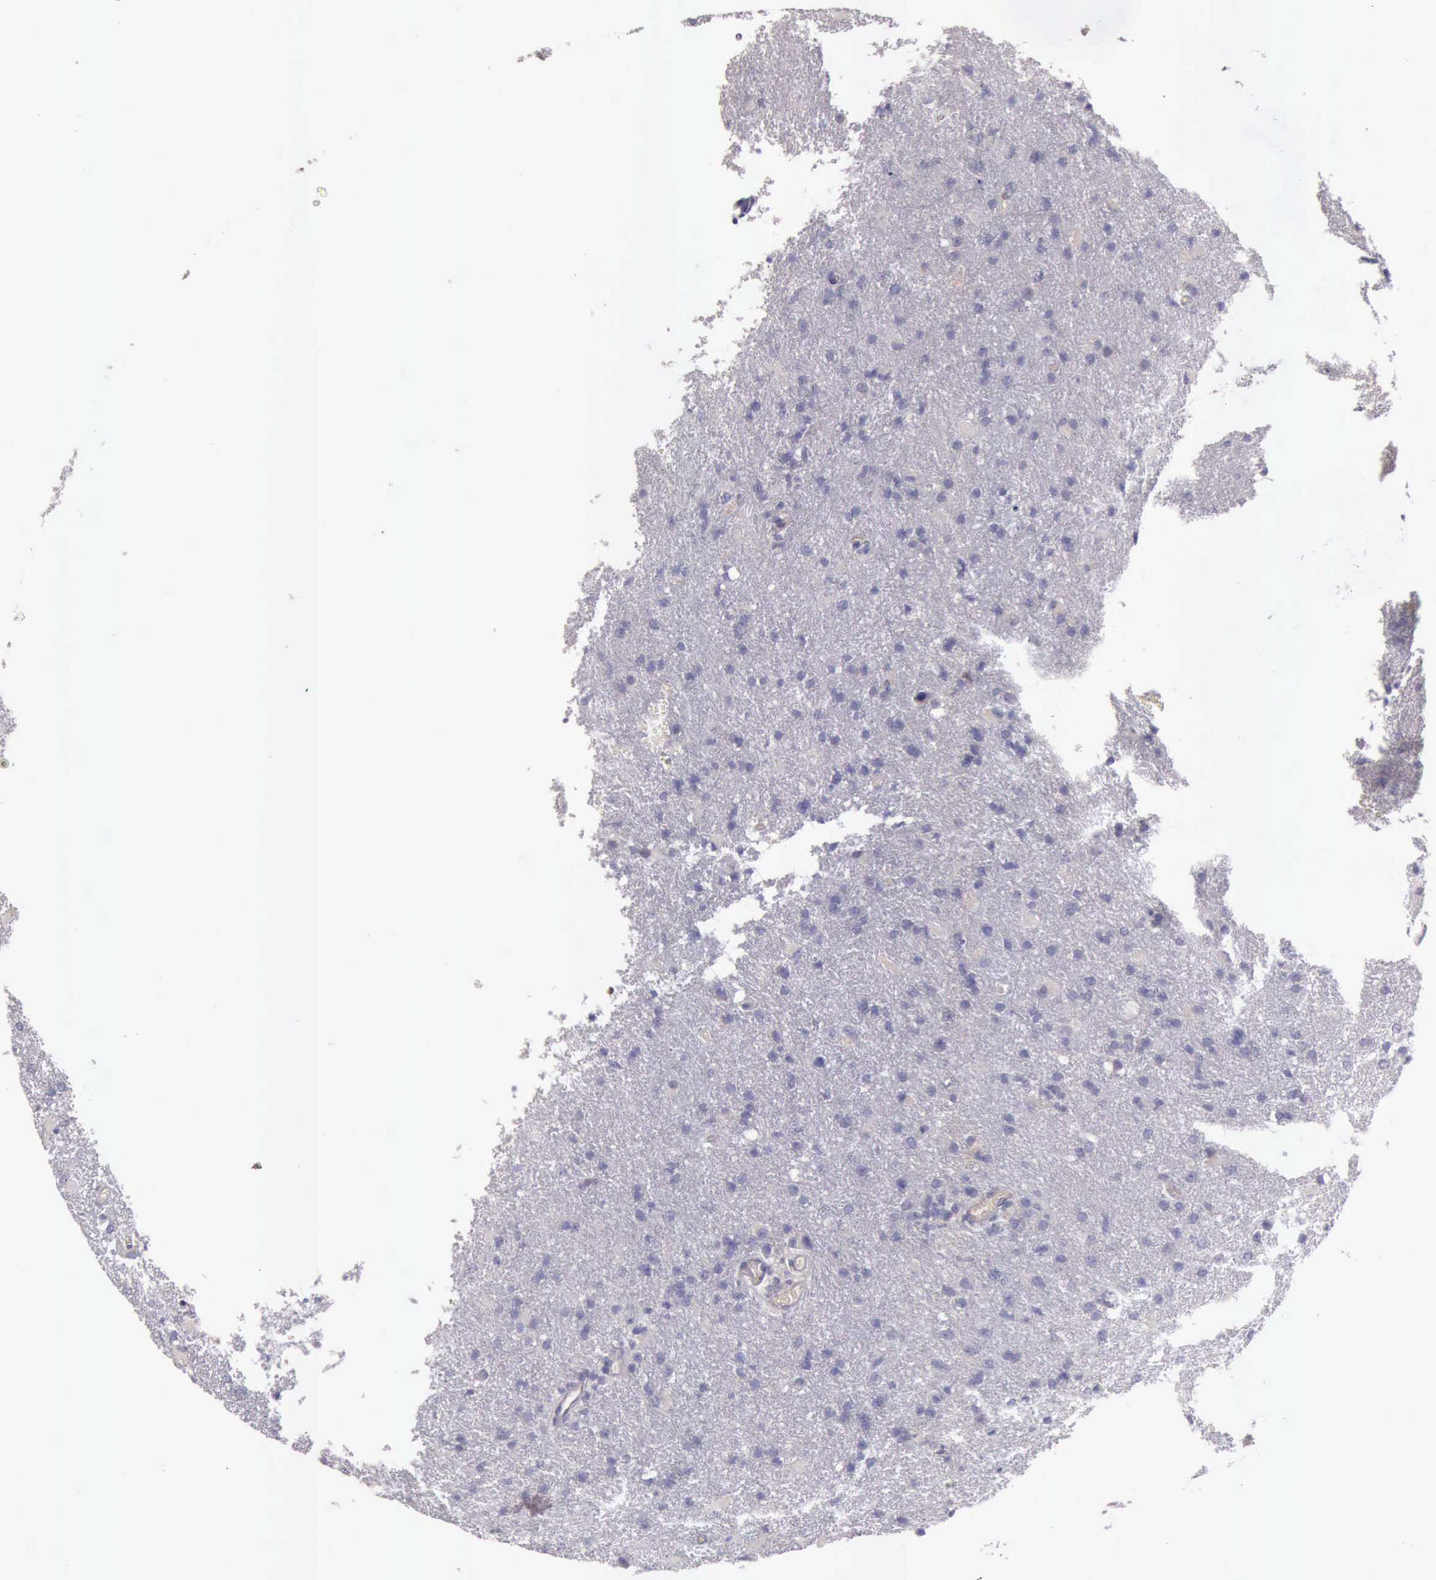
{"staining": {"intensity": "negative", "quantity": "none", "location": "none"}, "tissue": "glioma", "cell_type": "Tumor cells", "image_type": "cancer", "snomed": [{"axis": "morphology", "description": "Glioma, malignant, High grade"}, {"axis": "topography", "description": "Brain"}], "caption": "Immunohistochemistry (IHC) of human glioma reveals no expression in tumor cells. The staining was performed using DAB (3,3'-diaminobenzidine) to visualize the protein expression in brown, while the nuclei were stained in blue with hematoxylin (Magnification: 20x).", "gene": "TCEANC", "patient": {"sex": "male", "age": 68}}